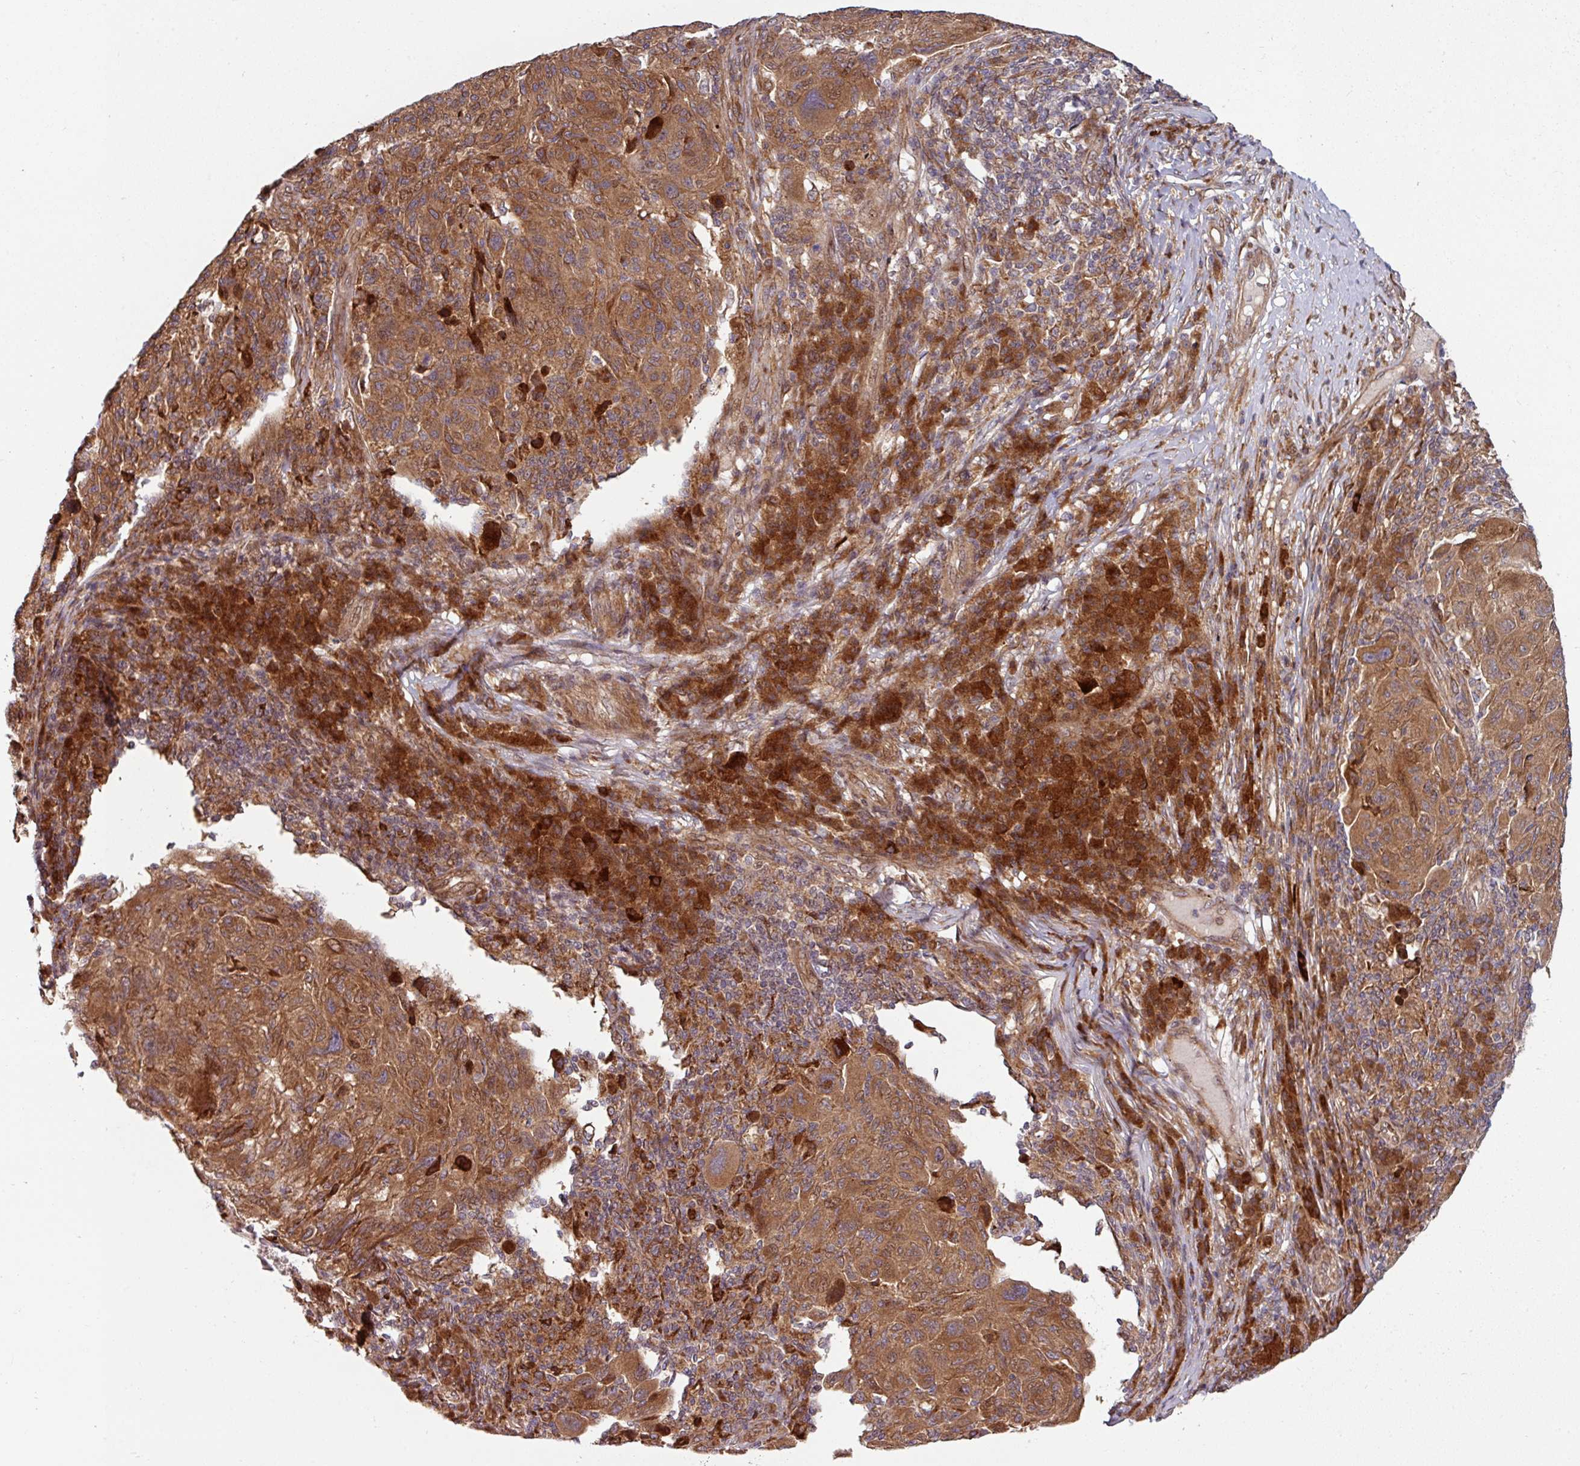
{"staining": {"intensity": "moderate", "quantity": ">75%", "location": "cytoplasmic/membranous"}, "tissue": "melanoma", "cell_type": "Tumor cells", "image_type": "cancer", "snomed": [{"axis": "morphology", "description": "Malignant melanoma, NOS"}, {"axis": "topography", "description": "Skin"}], "caption": "Melanoma stained with DAB IHC reveals medium levels of moderate cytoplasmic/membranous expression in approximately >75% of tumor cells.", "gene": "RAB5A", "patient": {"sex": "male", "age": 53}}